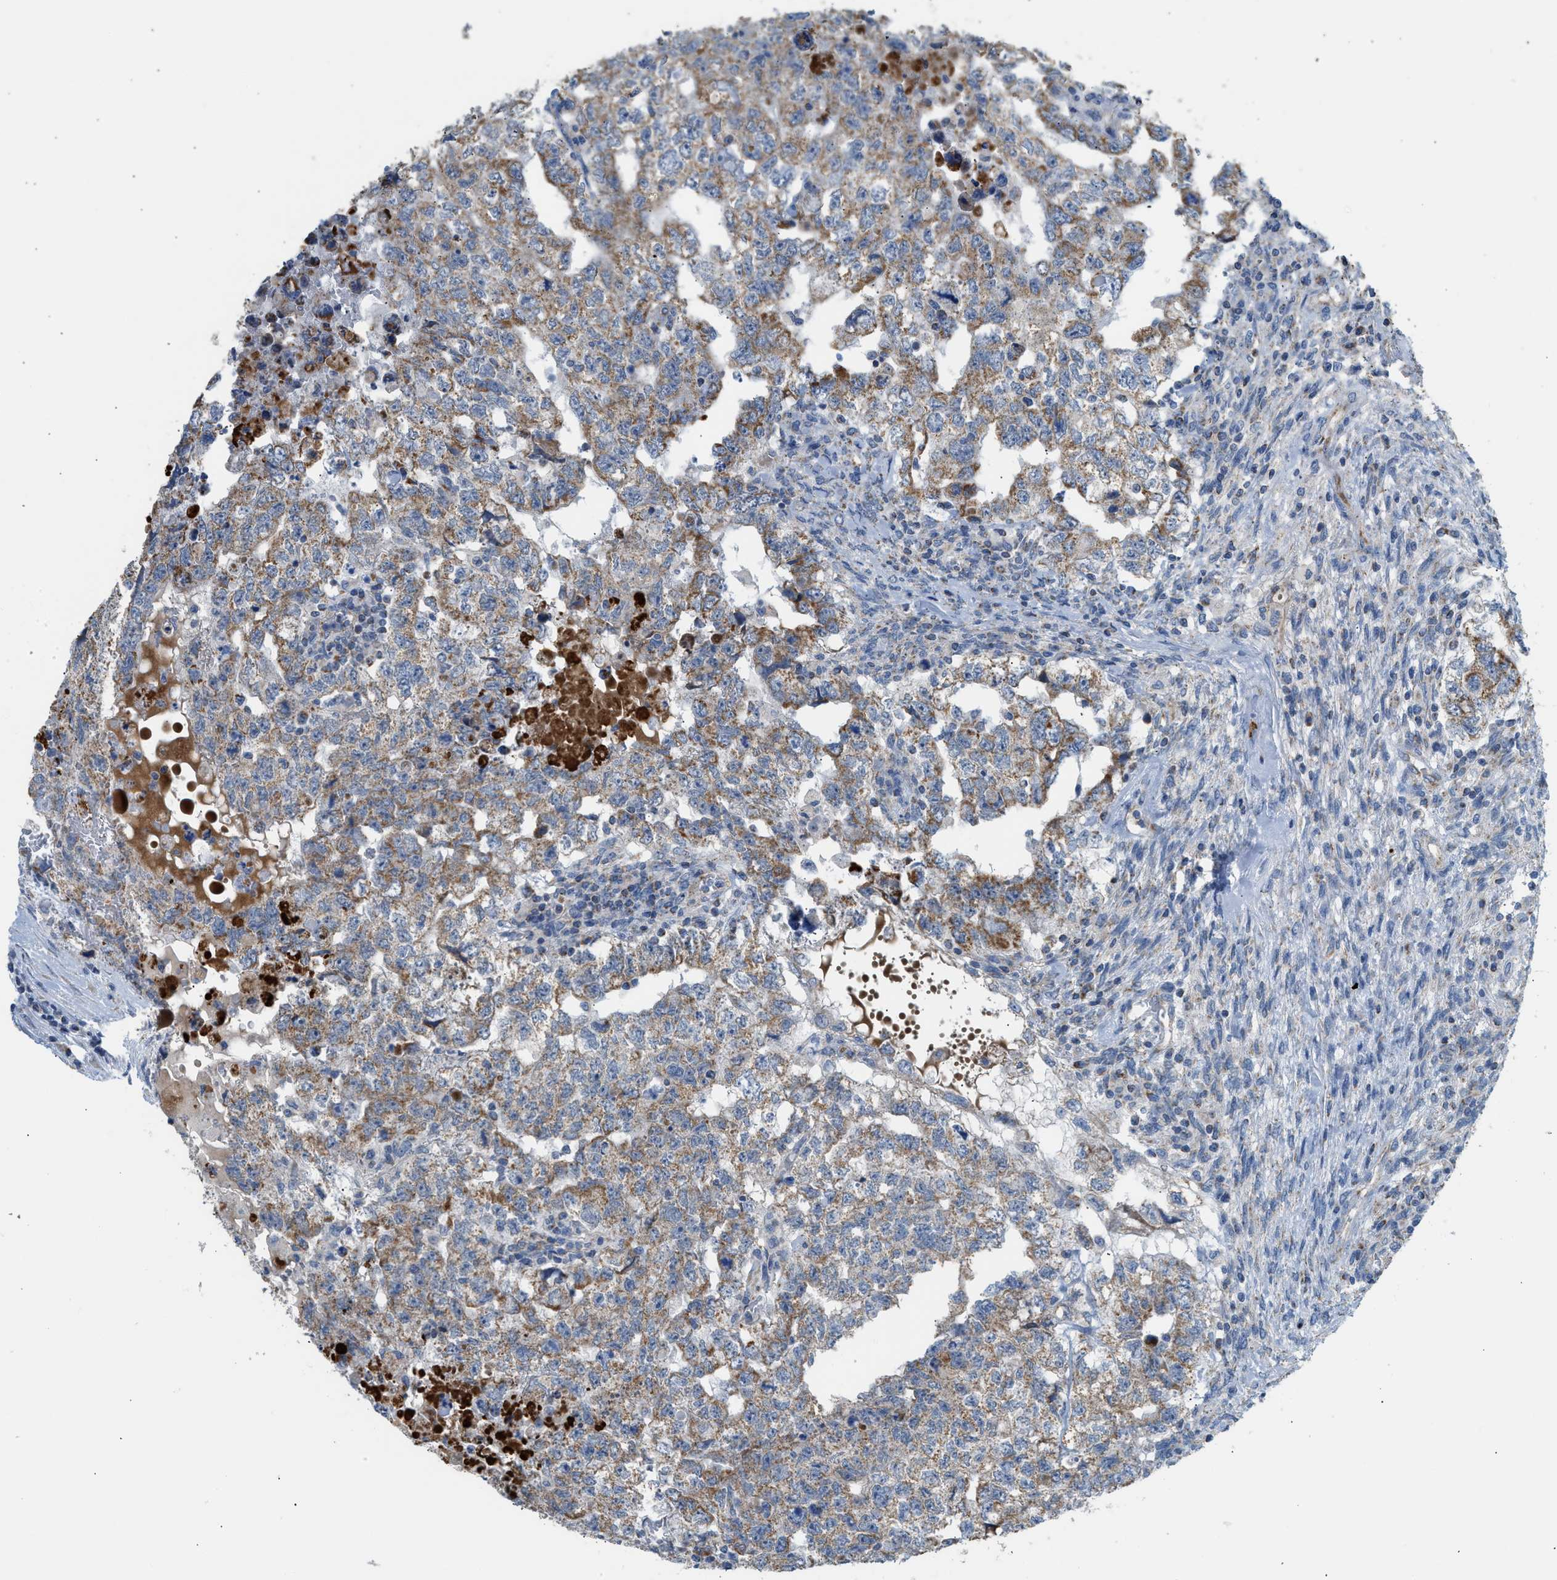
{"staining": {"intensity": "moderate", "quantity": "25%-75%", "location": "cytoplasmic/membranous"}, "tissue": "testis cancer", "cell_type": "Tumor cells", "image_type": "cancer", "snomed": [{"axis": "morphology", "description": "Carcinoma, Embryonal, NOS"}, {"axis": "topography", "description": "Testis"}], "caption": "Testis cancer stained with a protein marker shows moderate staining in tumor cells.", "gene": "GOT2", "patient": {"sex": "male", "age": 36}}